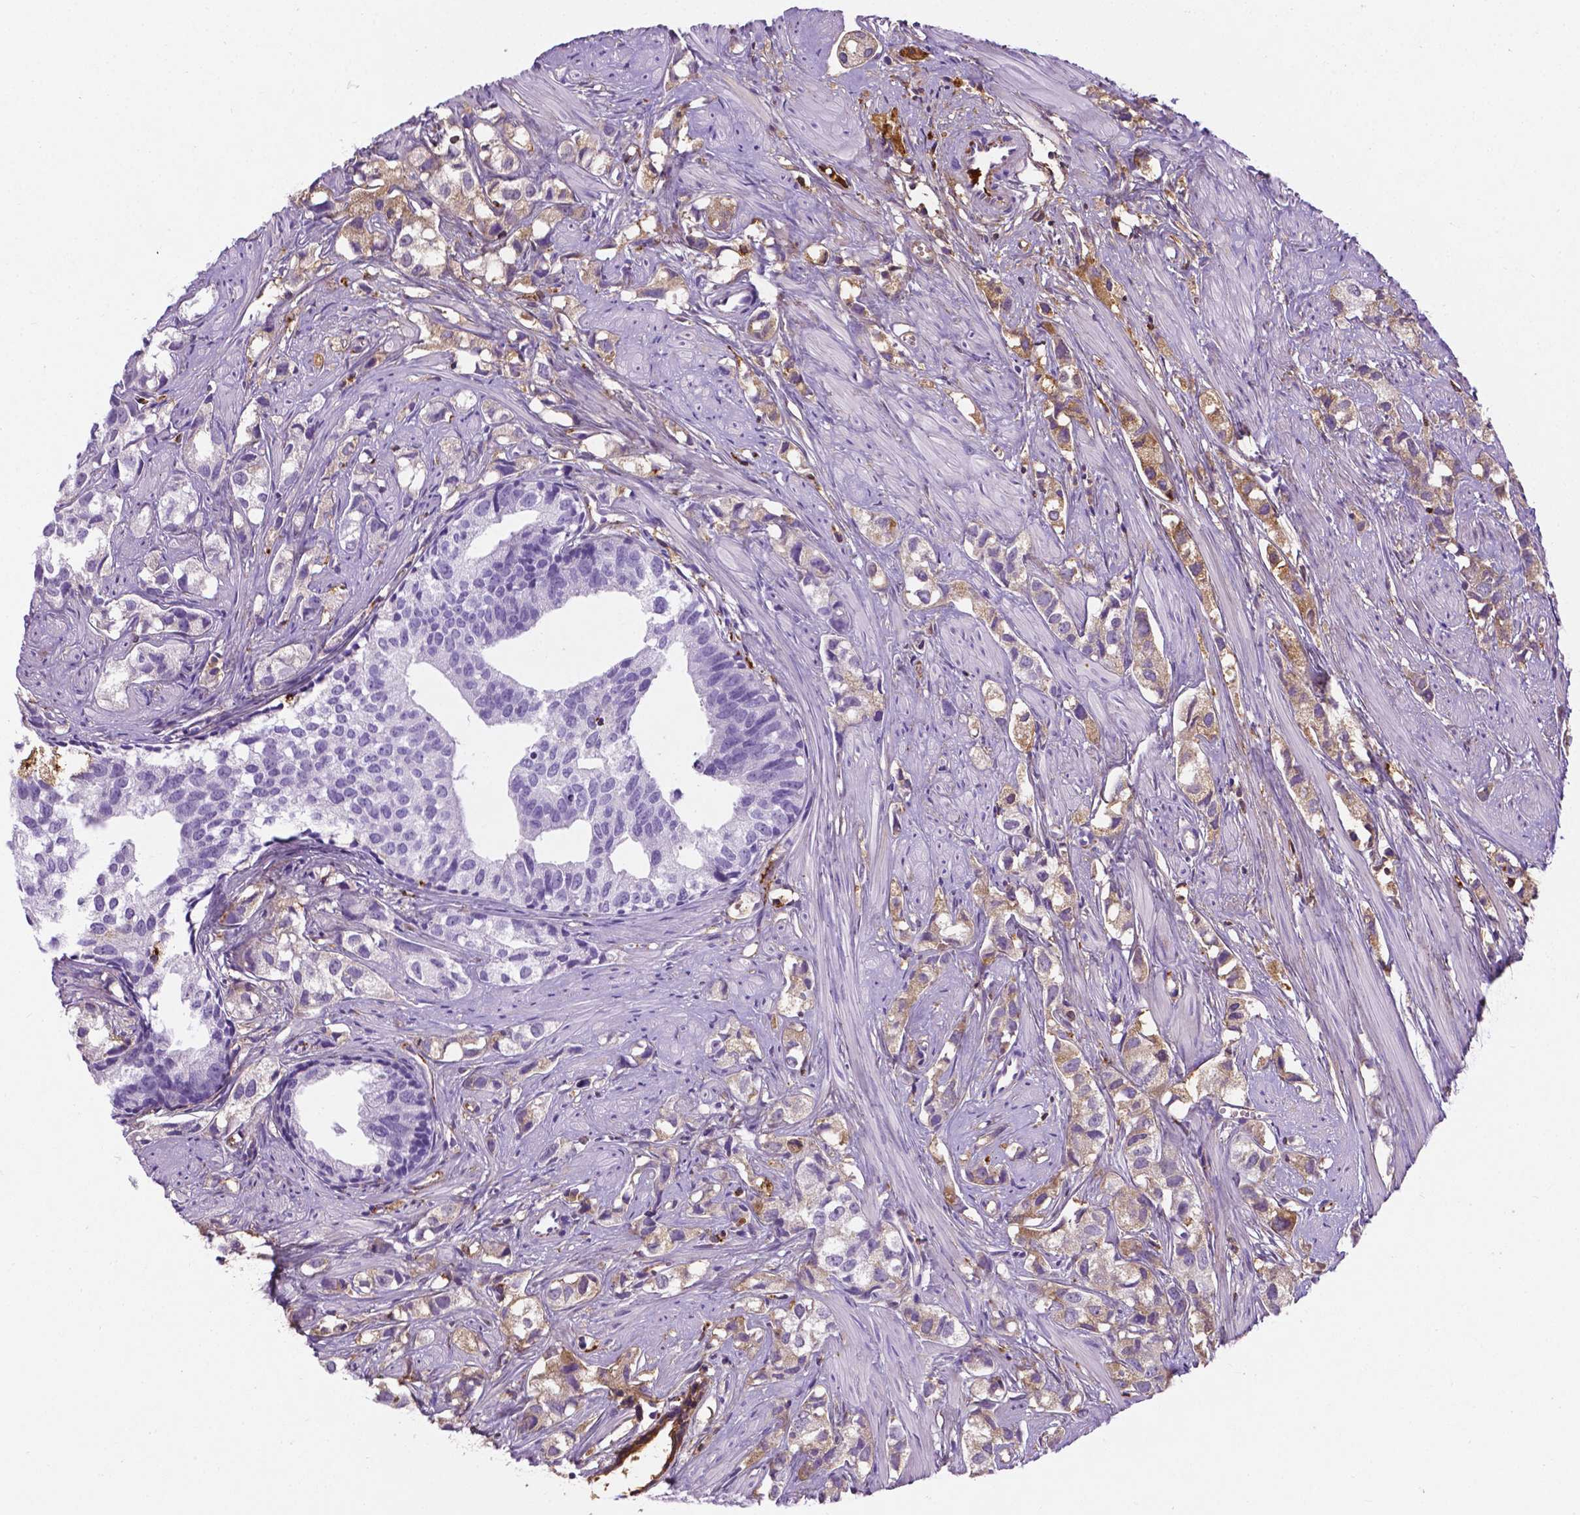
{"staining": {"intensity": "negative", "quantity": "none", "location": "none"}, "tissue": "prostate cancer", "cell_type": "Tumor cells", "image_type": "cancer", "snomed": [{"axis": "morphology", "description": "Adenocarcinoma, High grade"}, {"axis": "topography", "description": "Prostate"}], "caption": "There is no significant expression in tumor cells of high-grade adenocarcinoma (prostate).", "gene": "APOE", "patient": {"sex": "male", "age": 58}}